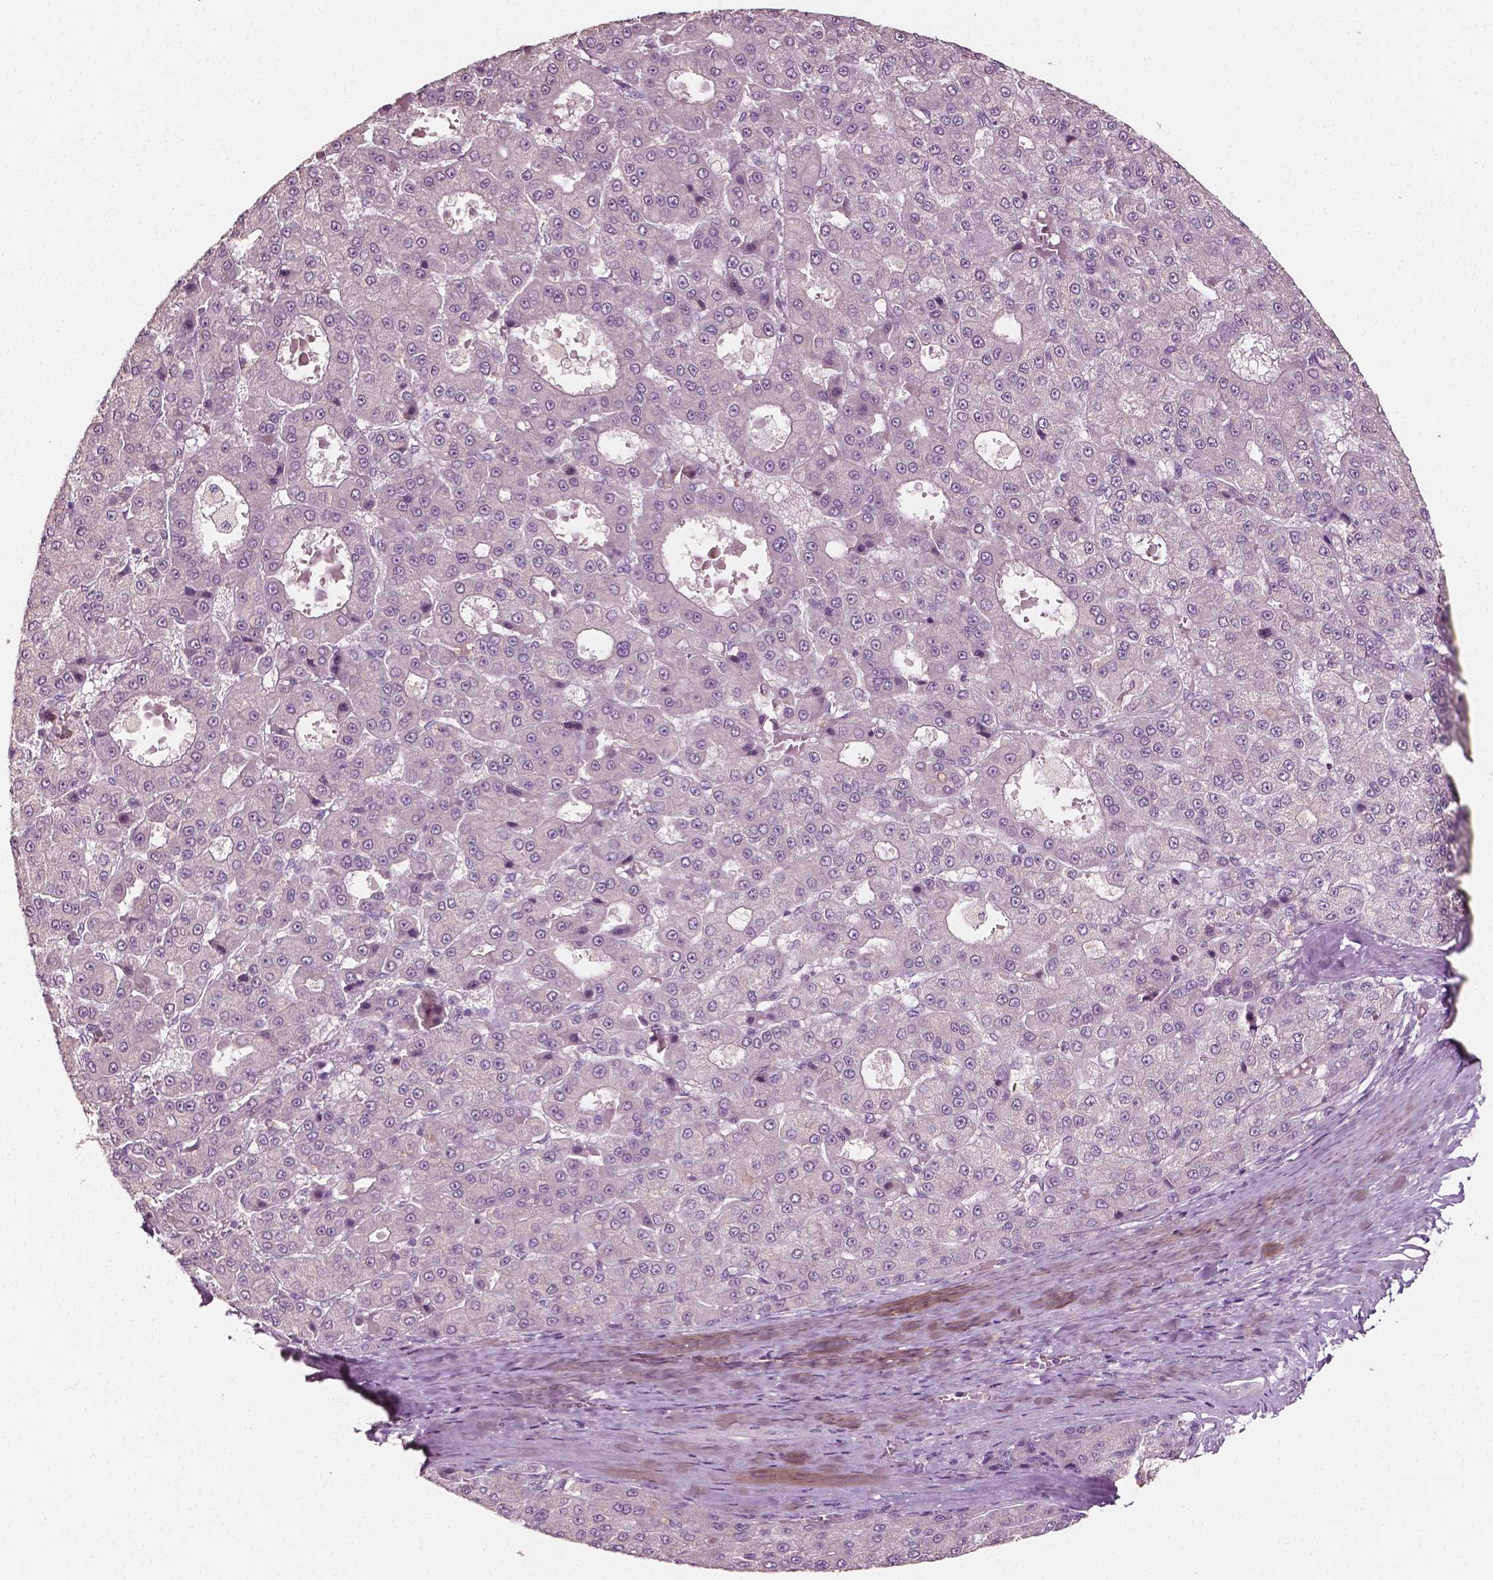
{"staining": {"intensity": "negative", "quantity": "none", "location": "none"}, "tissue": "liver cancer", "cell_type": "Tumor cells", "image_type": "cancer", "snomed": [{"axis": "morphology", "description": "Carcinoma, Hepatocellular, NOS"}, {"axis": "topography", "description": "Liver"}], "caption": "Immunohistochemistry of human liver hepatocellular carcinoma reveals no positivity in tumor cells.", "gene": "PLA2R1", "patient": {"sex": "male", "age": 70}}